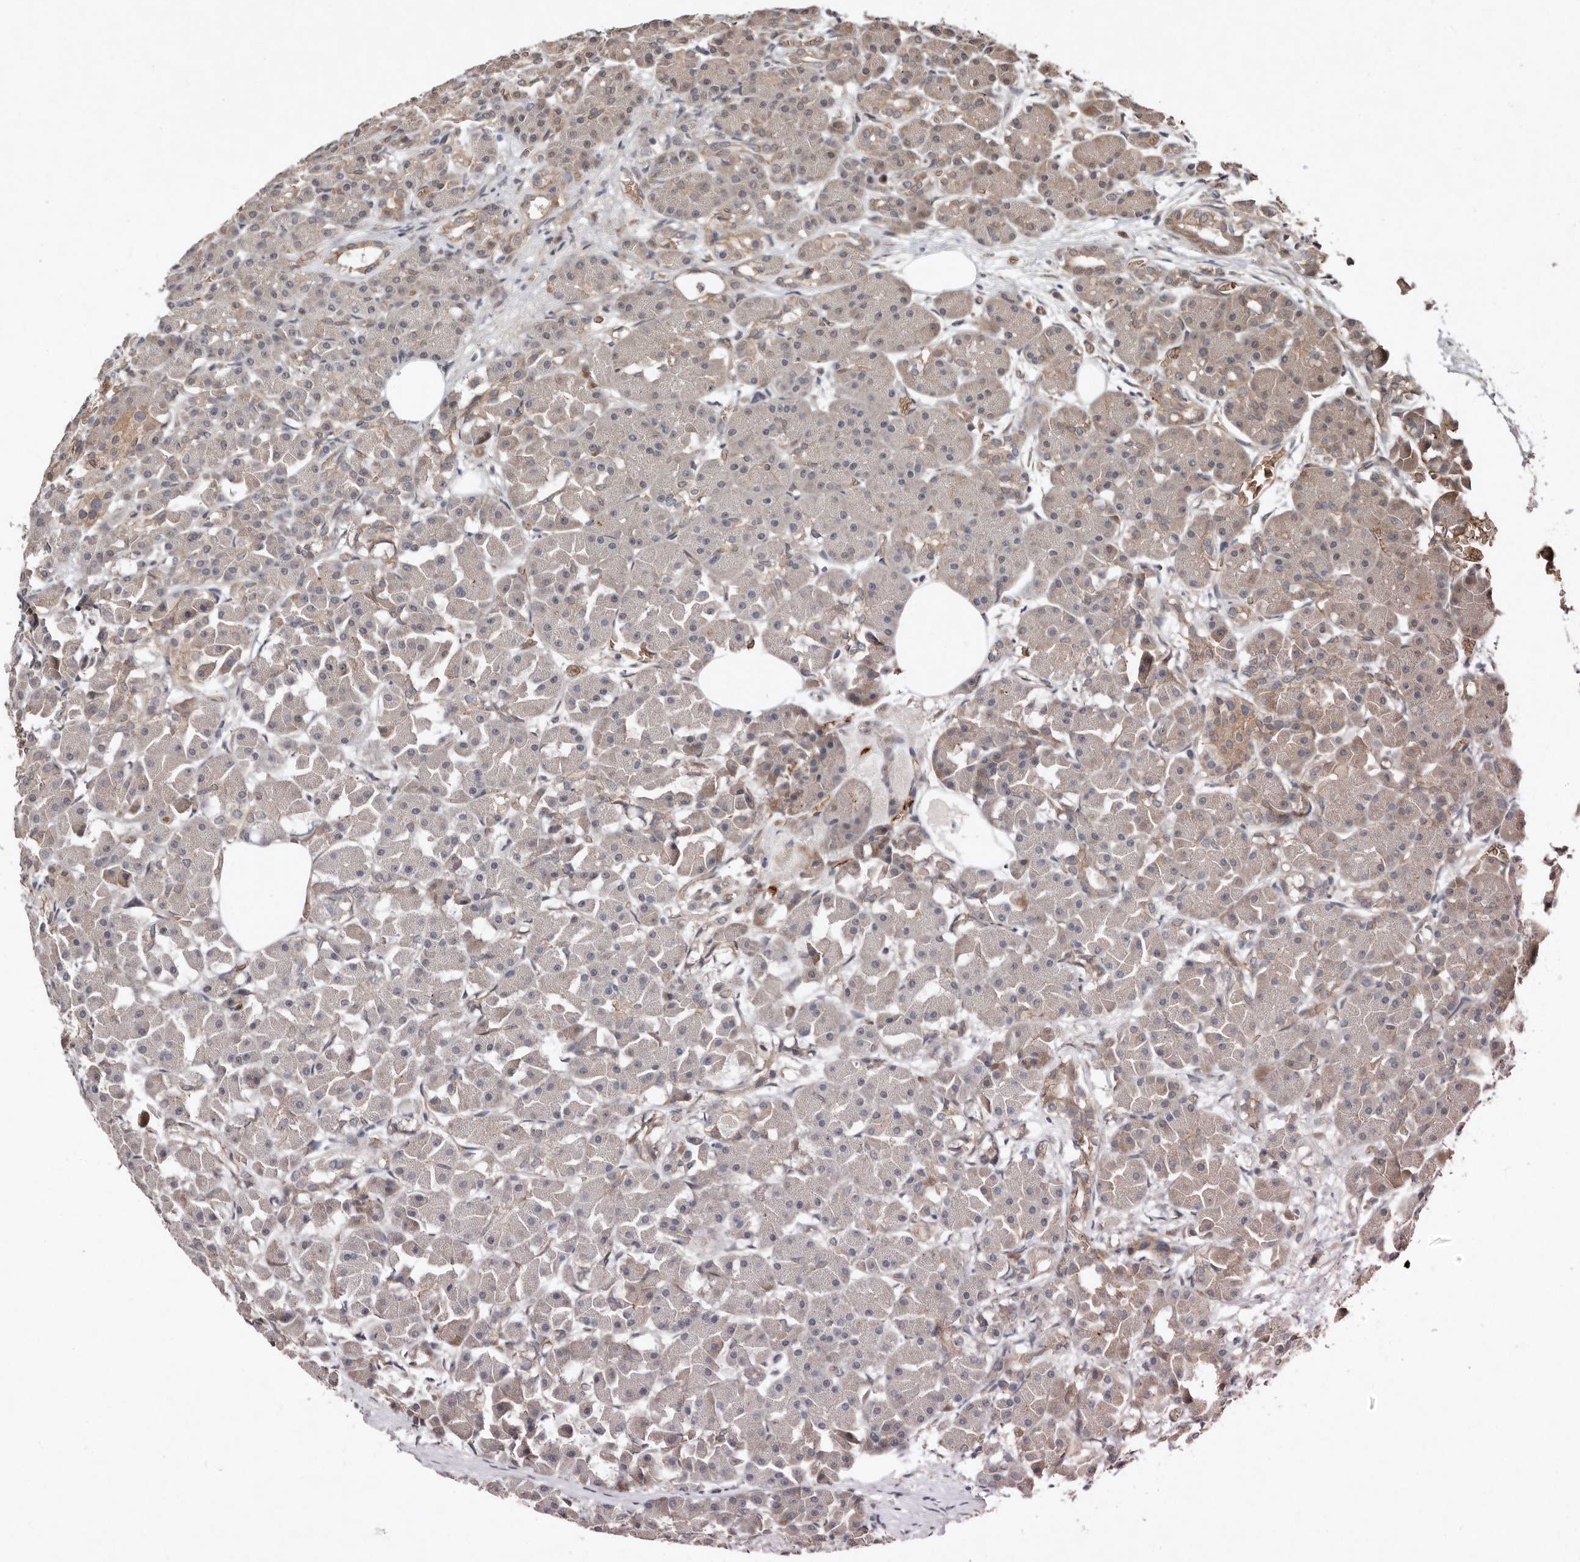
{"staining": {"intensity": "weak", "quantity": "<25%", "location": "cytoplasmic/membranous"}, "tissue": "pancreas", "cell_type": "Exocrine glandular cells", "image_type": "normal", "snomed": [{"axis": "morphology", "description": "Normal tissue, NOS"}, {"axis": "topography", "description": "Pancreas"}], "caption": "Immunohistochemistry (IHC) histopathology image of unremarkable human pancreas stained for a protein (brown), which exhibits no expression in exocrine glandular cells. (Brightfield microscopy of DAB (3,3'-diaminobenzidine) immunohistochemistry at high magnification).", "gene": "DIP2C", "patient": {"sex": "male", "age": 63}}